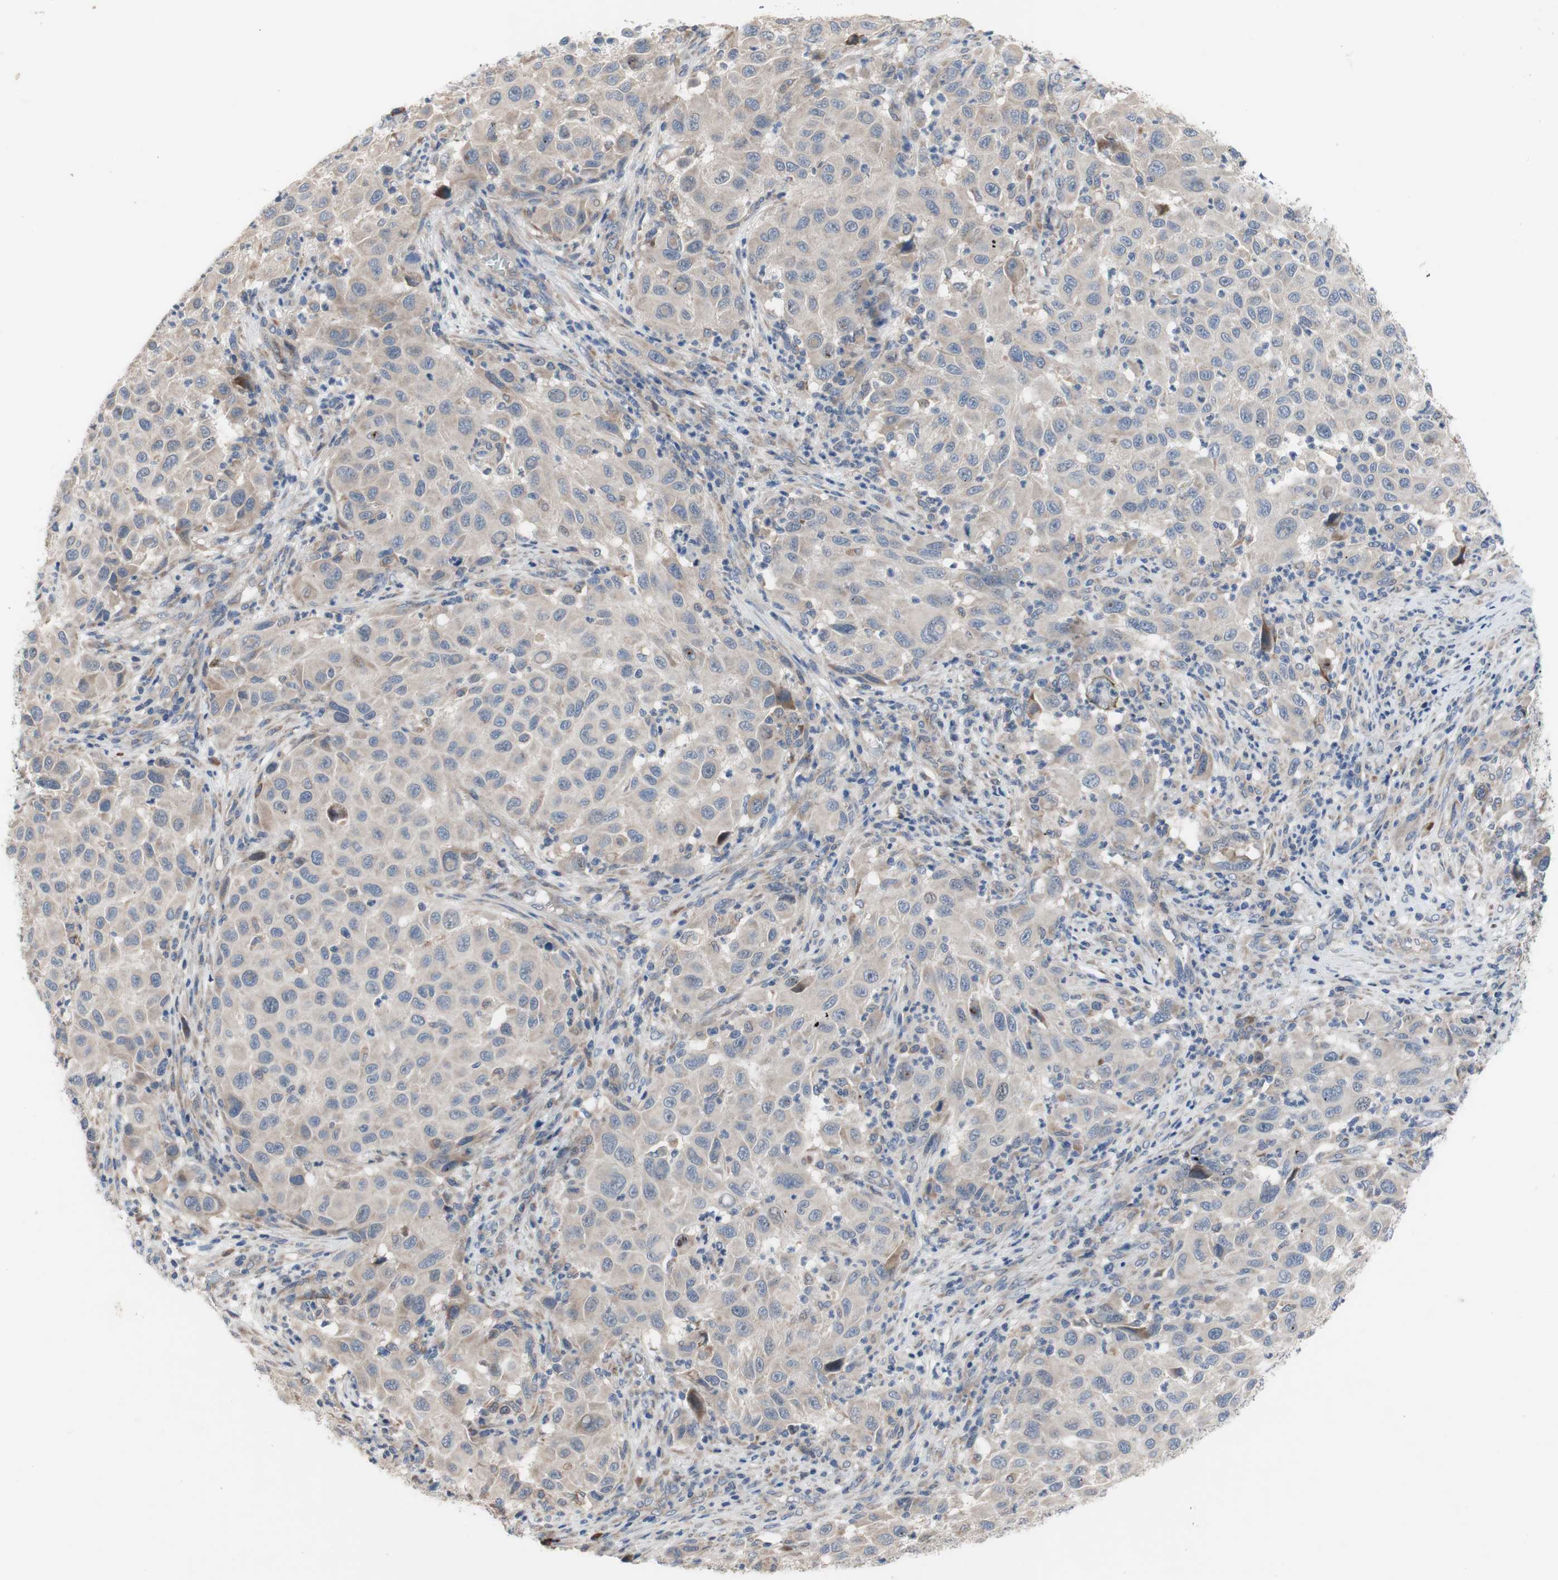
{"staining": {"intensity": "weak", "quantity": "<25%", "location": "cytoplasmic/membranous"}, "tissue": "melanoma", "cell_type": "Tumor cells", "image_type": "cancer", "snomed": [{"axis": "morphology", "description": "Malignant melanoma, Metastatic site"}, {"axis": "topography", "description": "Lymph node"}], "caption": "This is an IHC image of human melanoma. There is no expression in tumor cells.", "gene": "TTC14", "patient": {"sex": "male", "age": 61}}